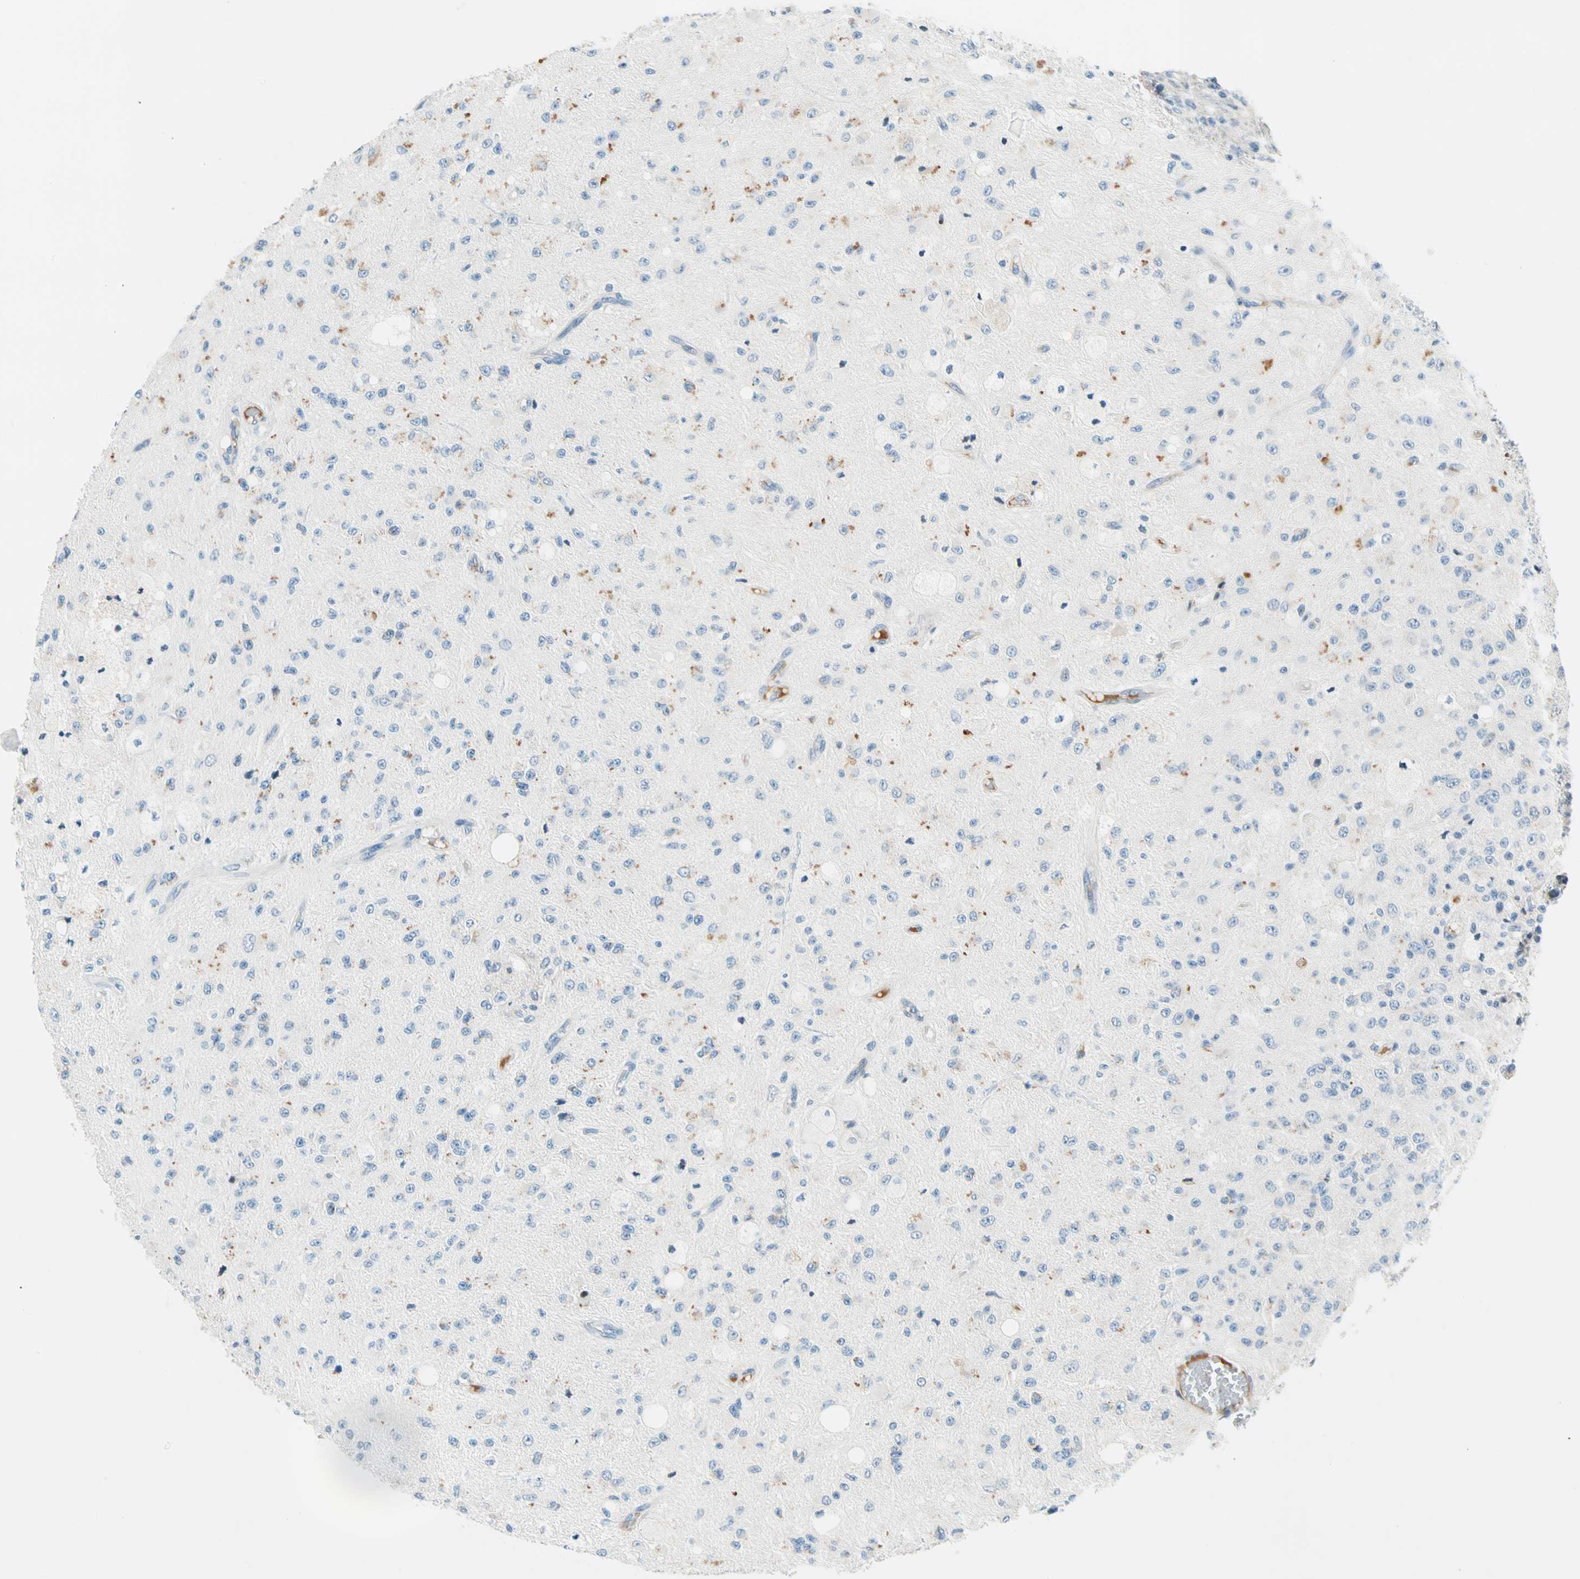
{"staining": {"intensity": "weak", "quantity": "<25%", "location": "cytoplasmic/membranous"}, "tissue": "glioma", "cell_type": "Tumor cells", "image_type": "cancer", "snomed": [{"axis": "morphology", "description": "Glioma, malignant, High grade"}, {"axis": "topography", "description": "pancreas cauda"}], "caption": "This is a histopathology image of immunohistochemistry (IHC) staining of glioma, which shows no expression in tumor cells.", "gene": "TMEM163", "patient": {"sex": "male", "age": 60}}